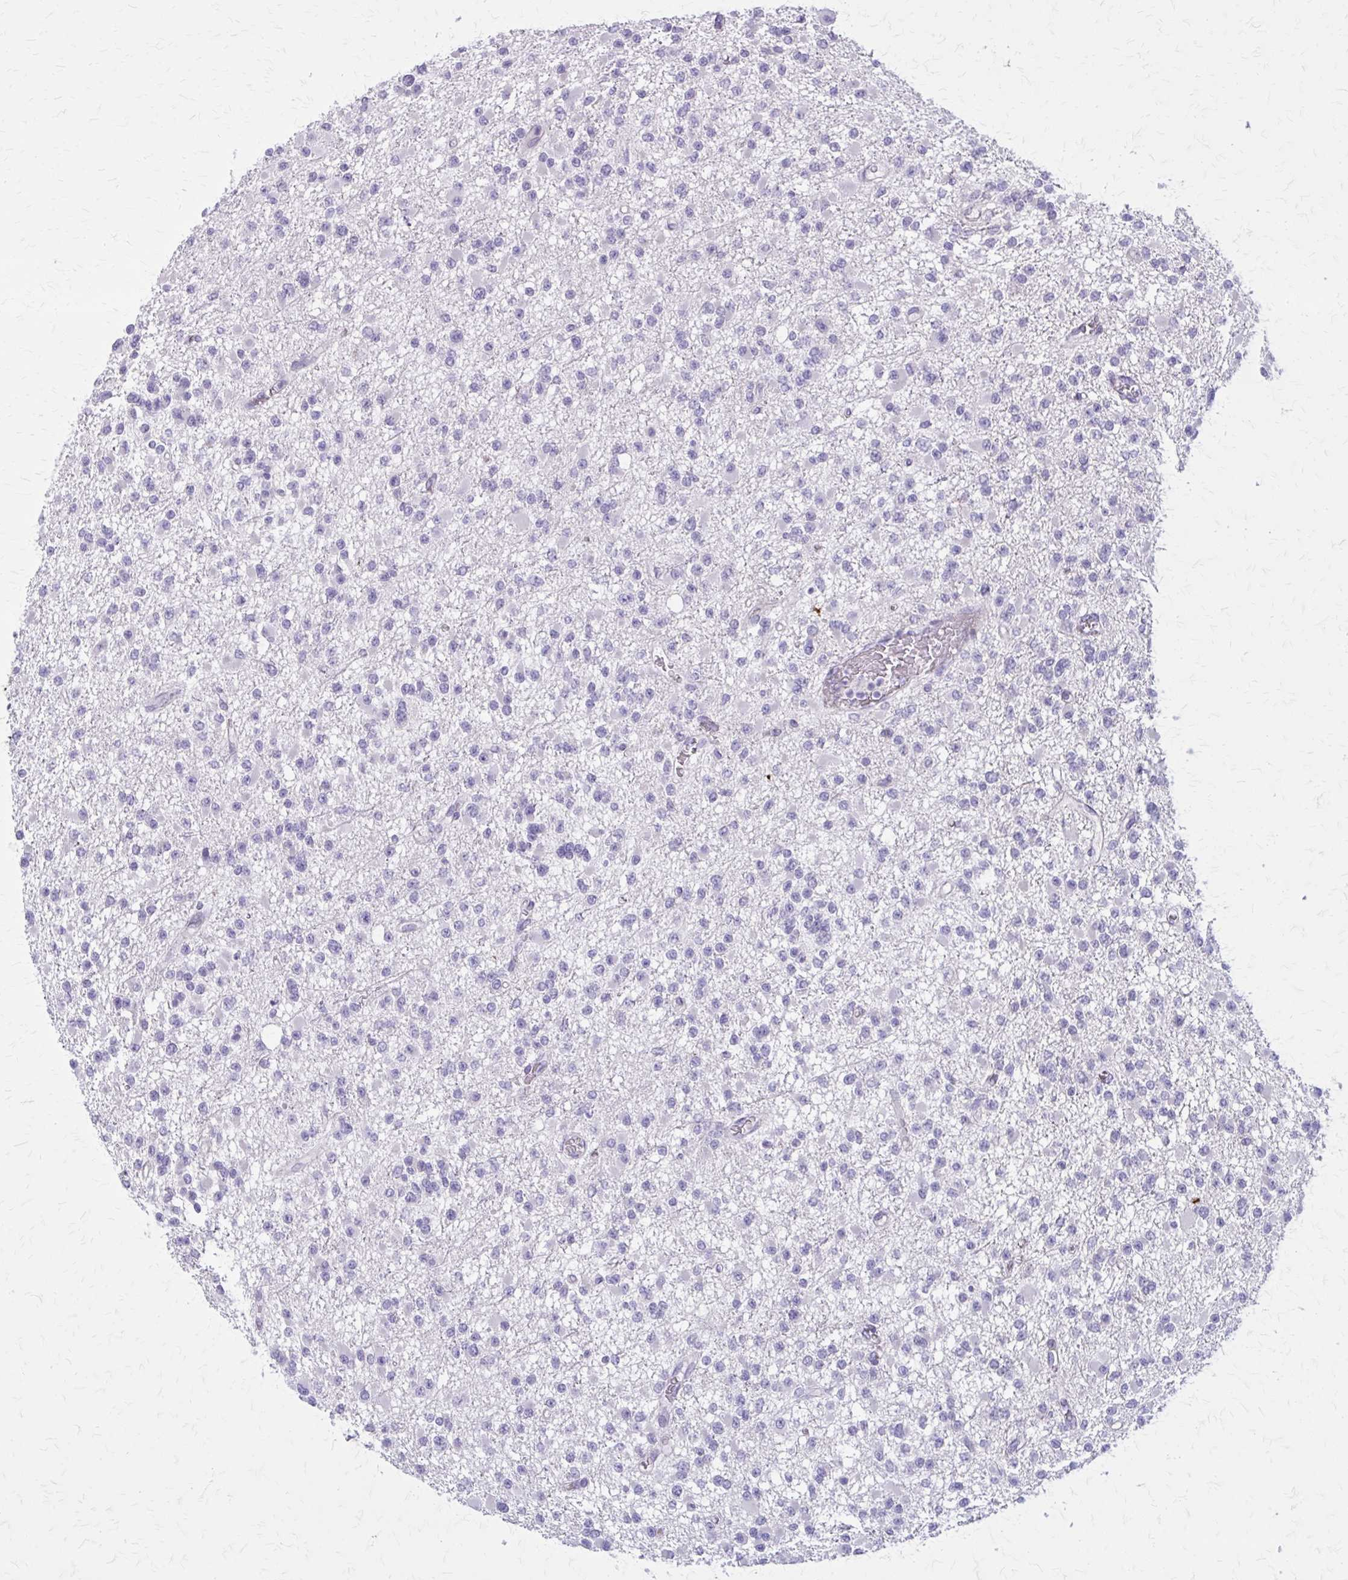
{"staining": {"intensity": "negative", "quantity": "none", "location": "none"}, "tissue": "glioma", "cell_type": "Tumor cells", "image_type": "cancer", "snomed": [{"axis": "morphology", "description": "Glioma, malignant, Low grade"}, {"axis": "topography", "description": "Brain"}], "caption": "Tumor cells show no significant positivity in glioma. Brightfield microscopy of immunohistochemistry stained with DAB (brown) and hematoxylin (blue), captured at high magnification.", "gene": "PITPNM1", "patient": {"sex": "female", "age": 22}}